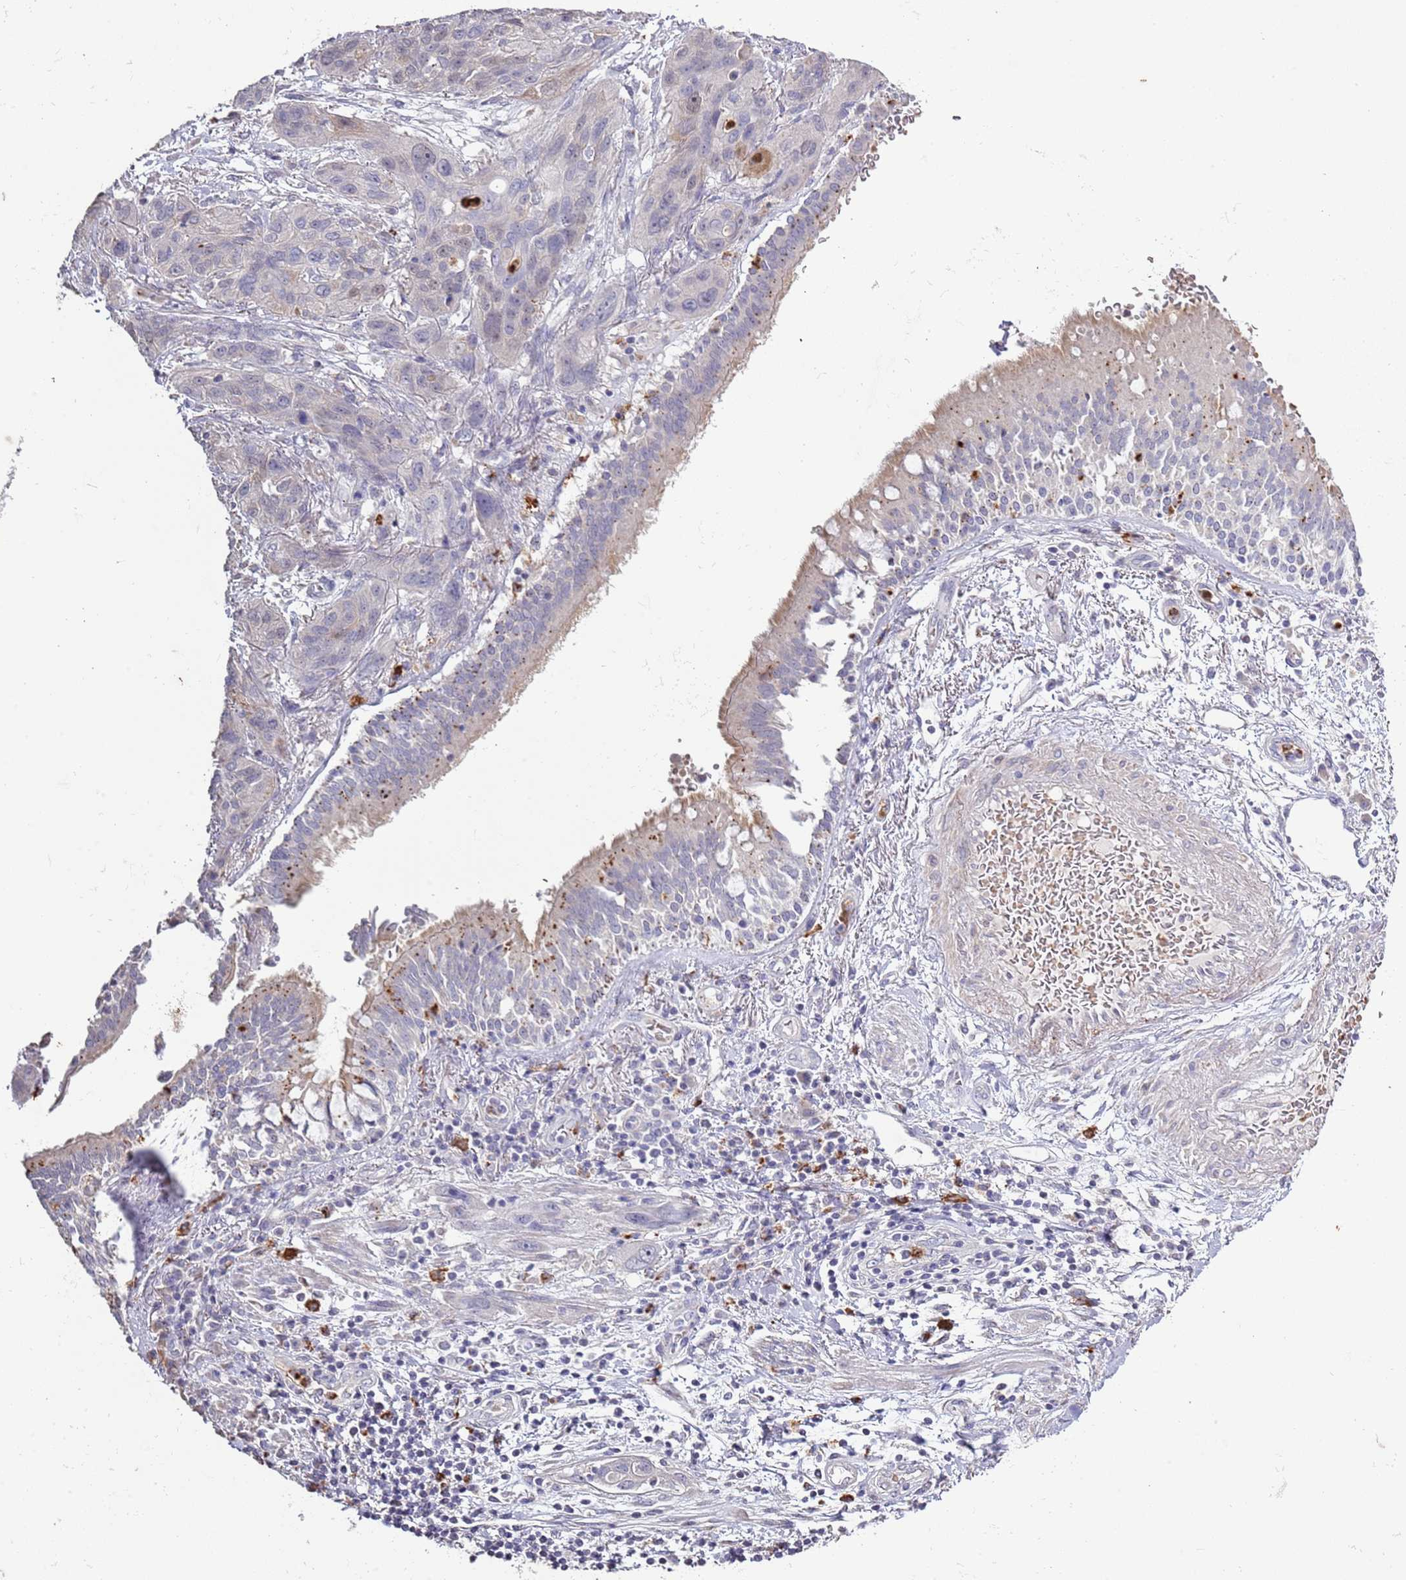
{"staining": {"intensity": "negative", "quantity": "none", "location": "none"}, "tissue": "lung cancer", "cell_type": "Tumor cells", "image_type": "cancer", "snomed": [{"axis": "morphology", "description": "Squamous cell carcinoma, NOS"}, {"axis": "topography", "description": "Lung"}], "caption": "DAB (3,3'-diaminobenzidine) immunohistochemical staining of lung squamous cell carcinoma exhibits no significant positivity in tumor cells.", "gene": "P2RY13", "patient": {"sex": "female", "age": 70}}